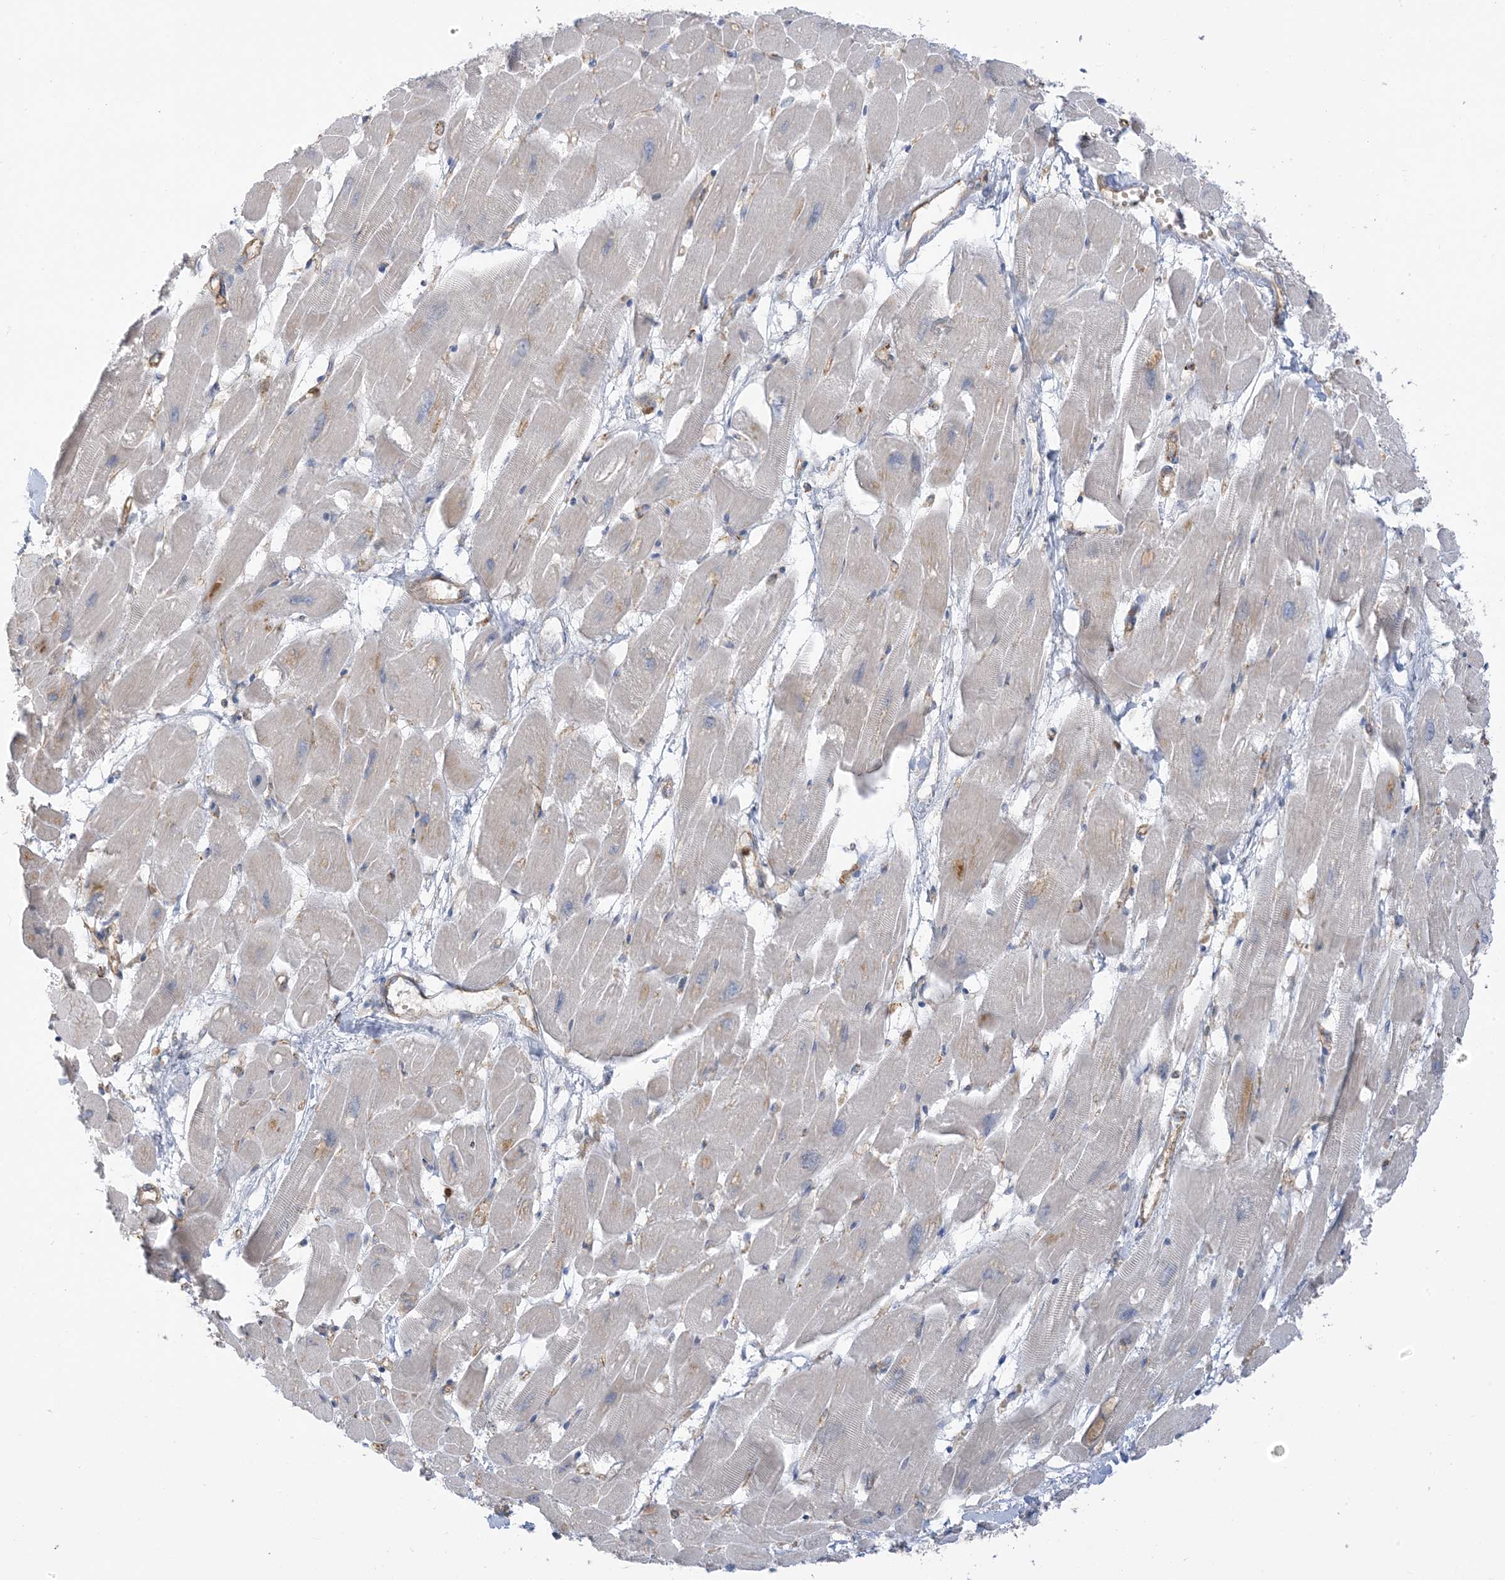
{"staining": {"intensity": "negative", "quantity": "none", "location": "none"}, "tissue": "heart muscle", "cell_type": "Cardiomyocytes", "image_type": "normal", "snomed": [{"axis": "morphology", "description": "Normal tissue, NOS"}, {"axis": "topography", "description": "Heart"}], "caption": "DAB immunohistochemical staining of benign human heart muscle shows no significant staining in cardiomyocytes. (Immunohistochemistry (ihc), brightfield microscopy, high magnification).", "gene": "ICMT", "patient": {"sex": "female", "age": 54}}